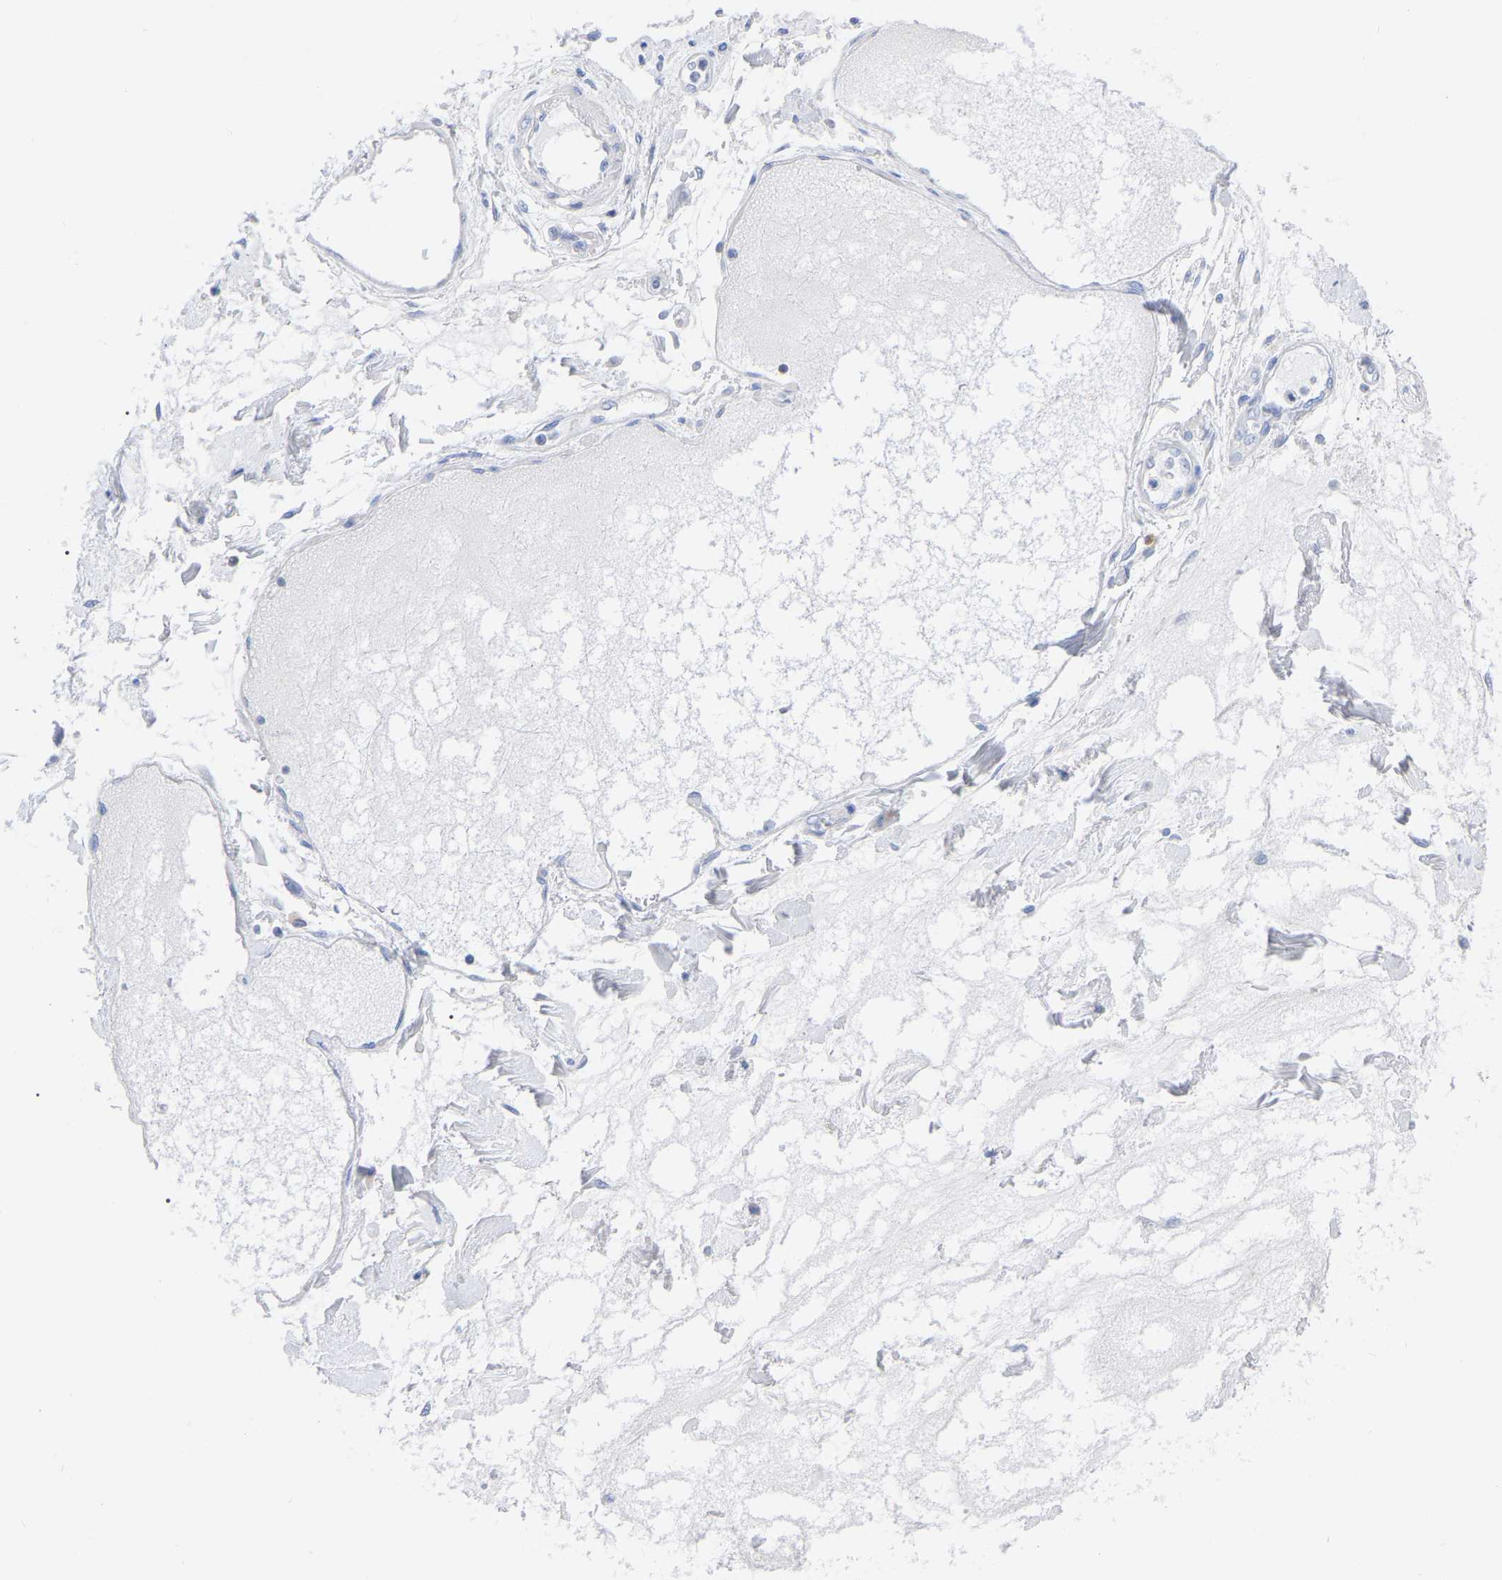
{"staining": {"intensity": "negative", "quantity": "none", "location": "none"}, "tissue": "pancreatic cancer", "cell_type": "Tumor cells", "image_type": "cancer", "snomed": [{"axis": "morphology", "description": "Adenocarcinoma, NOS"}, {"axis": "topography", "description": "Pancreas"}], "caption": "The histopathology image reveals no significant staining in tumor cells of pancreatic cancer. (DAB (3,3'-diaminobenzidine) IHC visualized using brightfield microscopy, high magnification).", "gene": "PTPN7", "patient": {"sex": "female", "age": 77}}